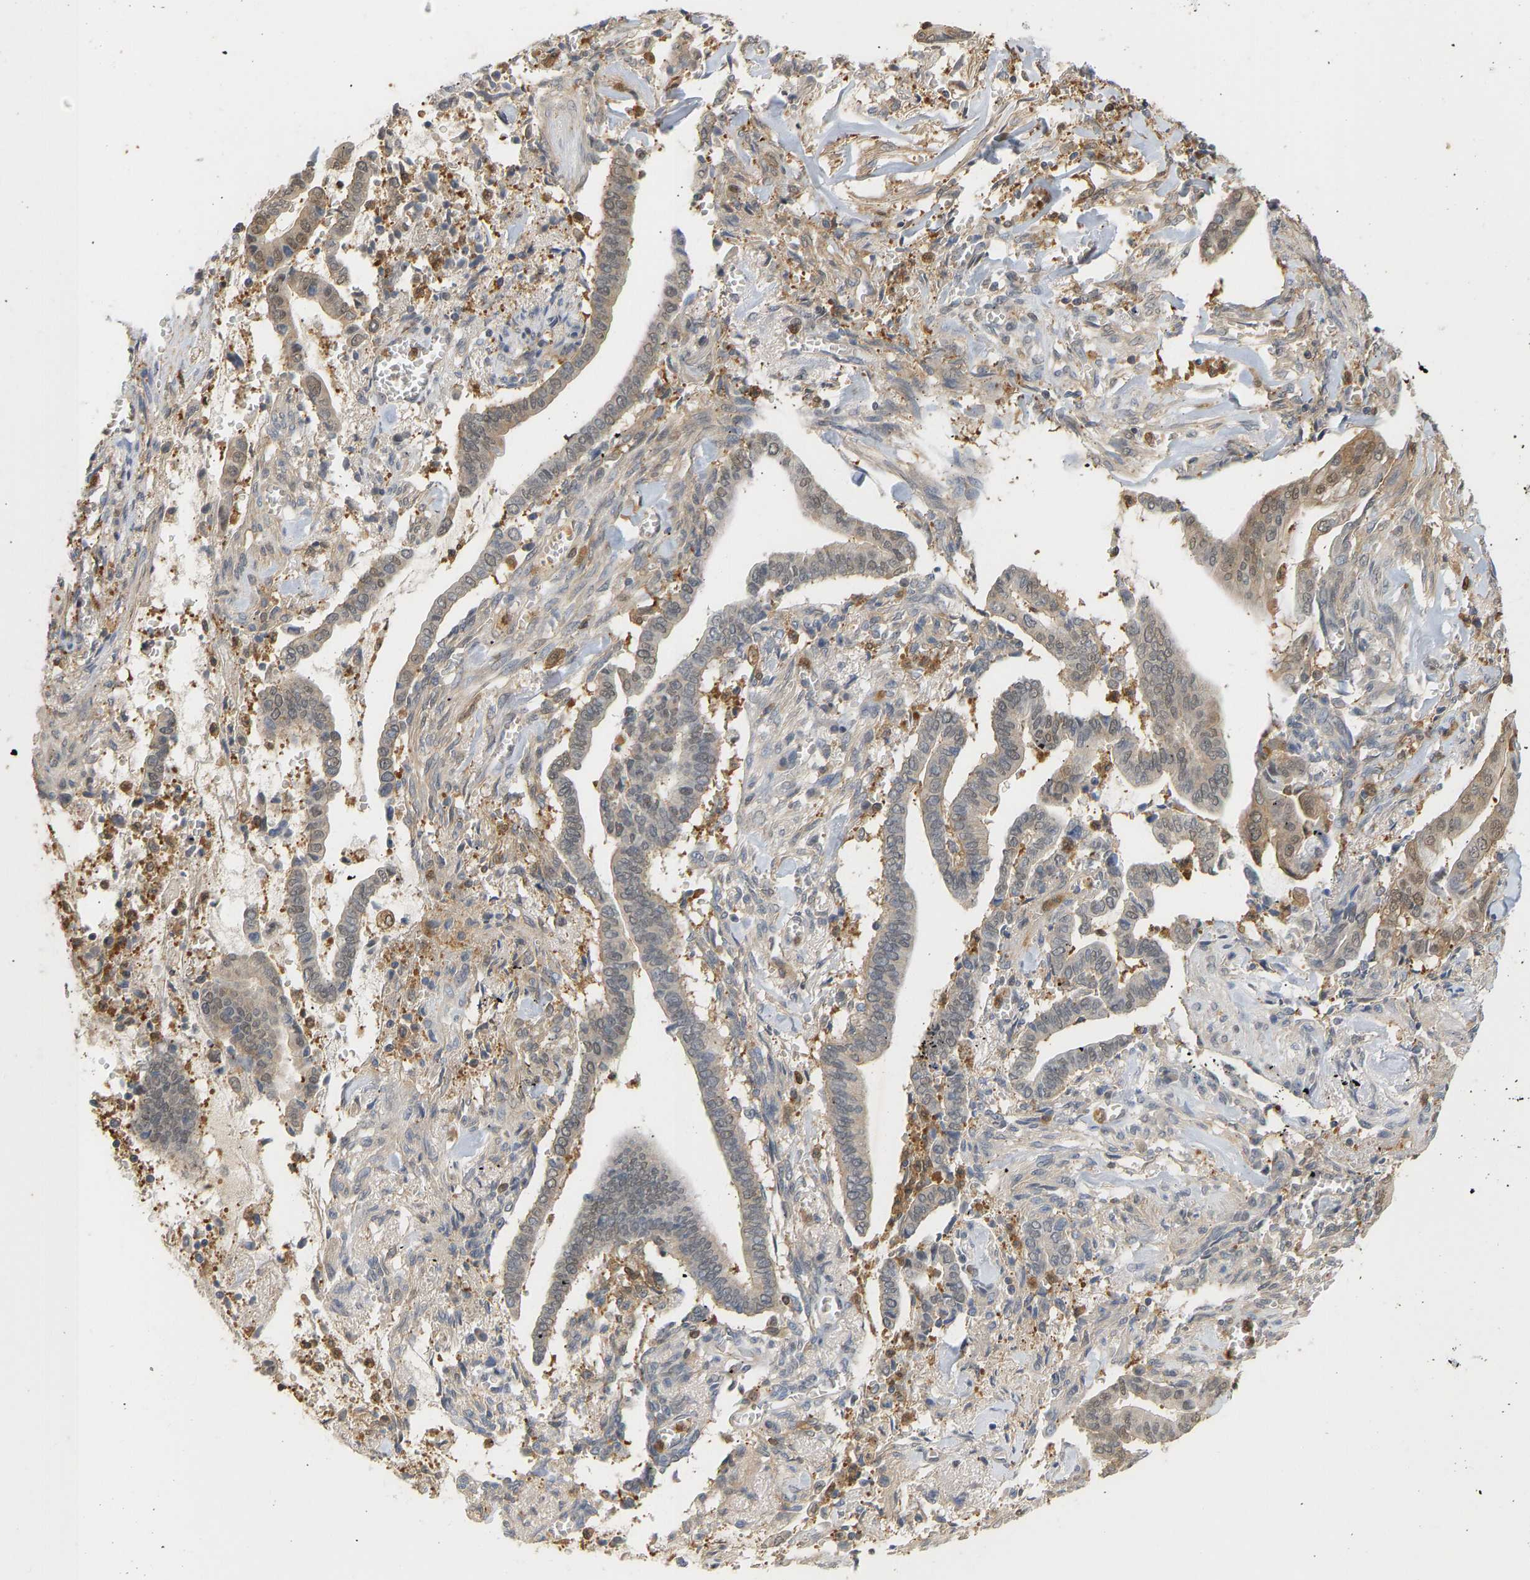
{"staining": {"intensity": "weak", "quantity": ">75%", "location": "cytoplasmic/membranous"}, "tissue": "cervical cancer", "cell_type": "Tumor cells", "image_type": "cancer", "snomed": [{"axis": "morphology", "description": "Adenocarcinoma, NOS"}, {"axis": "topography", "description": "Cervix"}], "caption": "Immunohistochemistry (IHC) histopathology image of cervical cancer stained for a protein (brown), which displays low levels of weak cytoplasmic/membranous expression in approximately >75% of tumor cells.", "gene": "ENO1", "patient": {"sex": "female", "age": 44}}